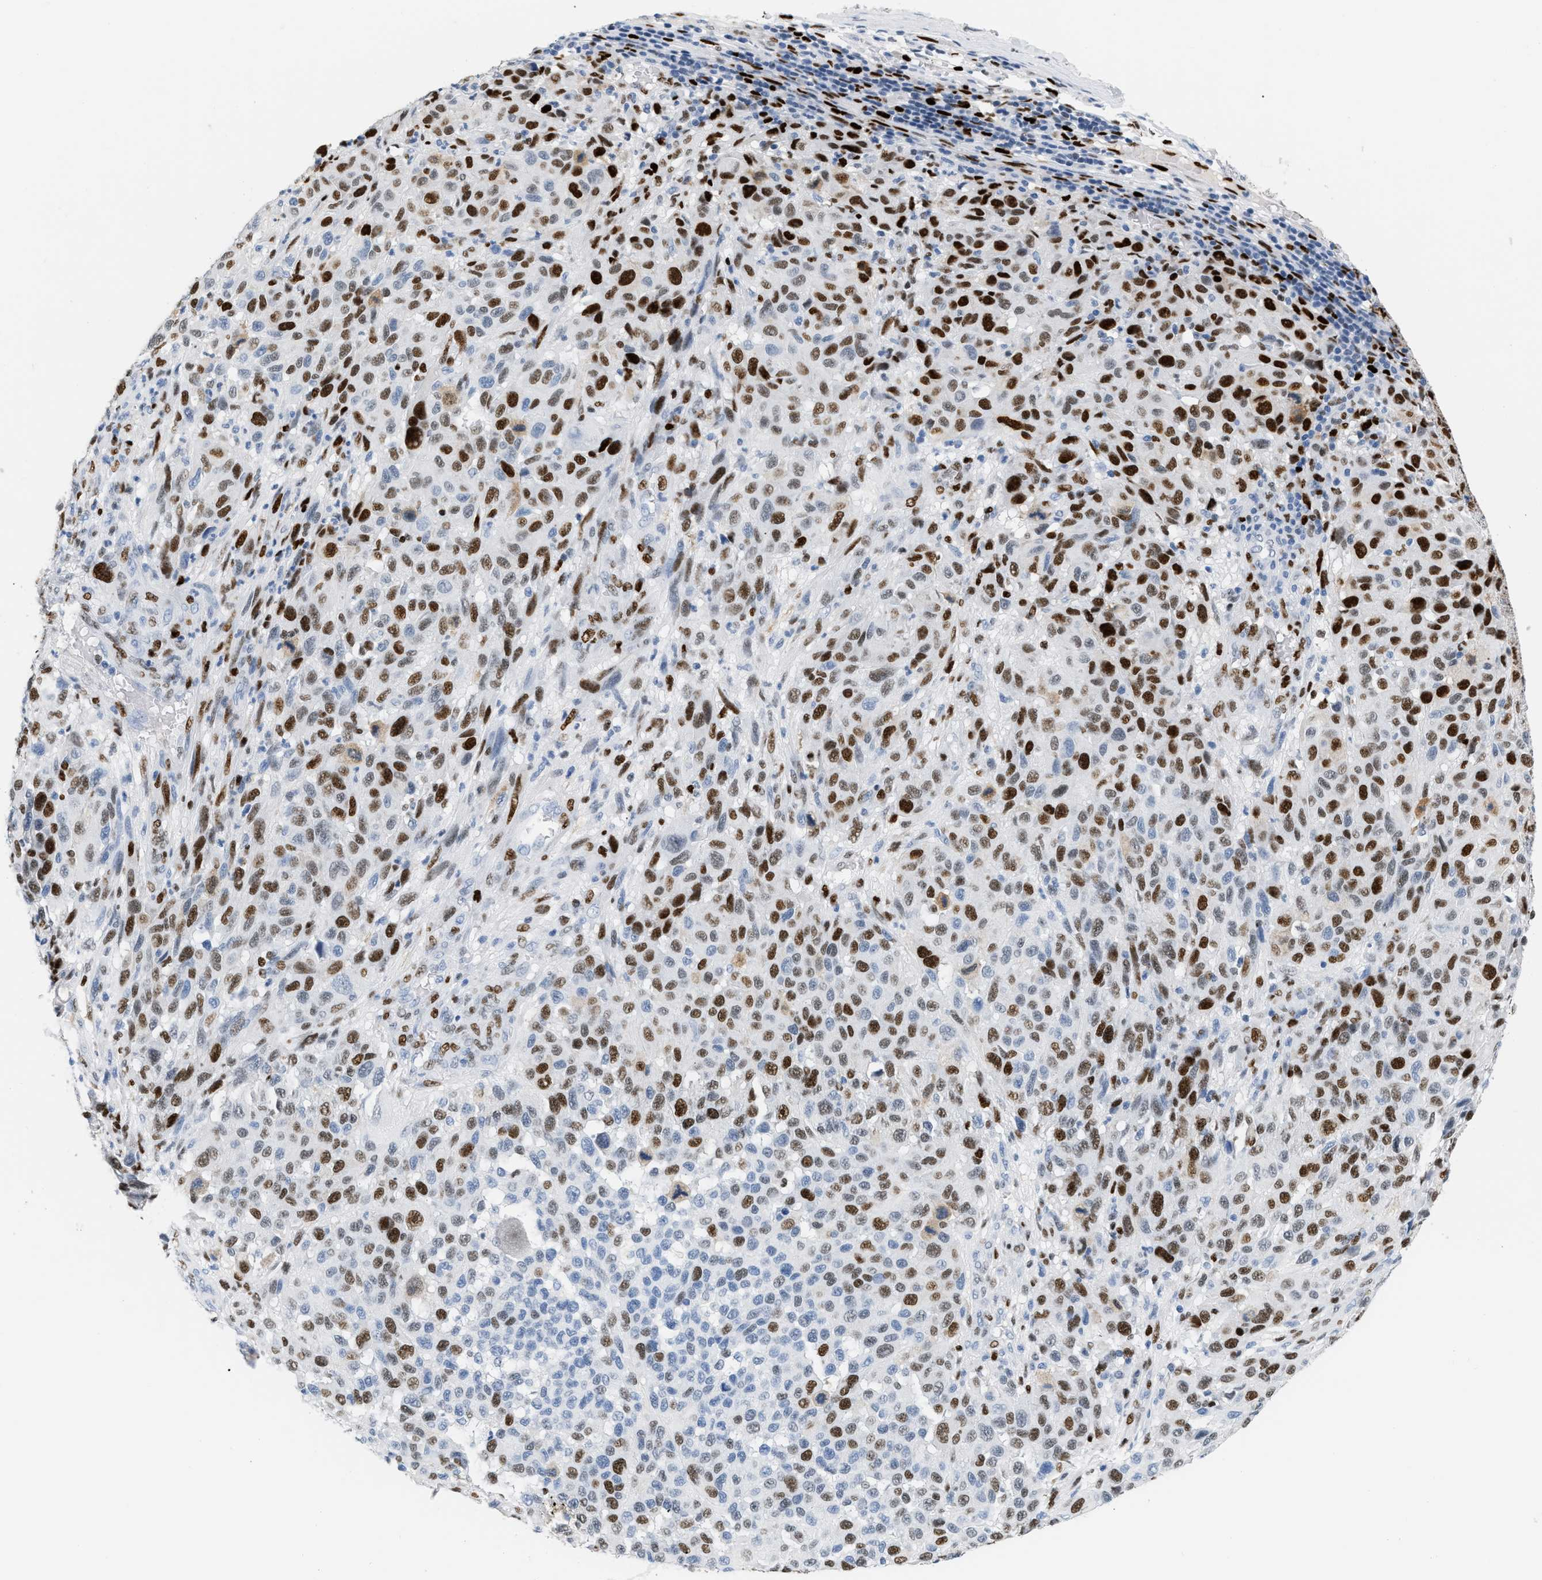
{"staining": {"intensity": "strong", "quantity": "25%-75%", "location": "nuclear"}, "tissue": "melanoma", "cell_type": "Tumor cells", "image_type": "cancer", "snomed": [{"axis": "morphology", "description": "Malignant melanoma, Metastatic site"}, {"axis": "topography", "description": "Lymph node"}], "caption": "Brown immunohistochemical staining in human melanoma reveals strong nuclear expression in approximately 25%-75% of tumor cells. The protein of interest is stained brown, and the nuclei are stained in blue (DAB (3,3'-diaminobenzidine) IHC with brightfield microscopy, high magnification).", "gene": "MCM7", "patient": {"sex": "male", "age": 61}}